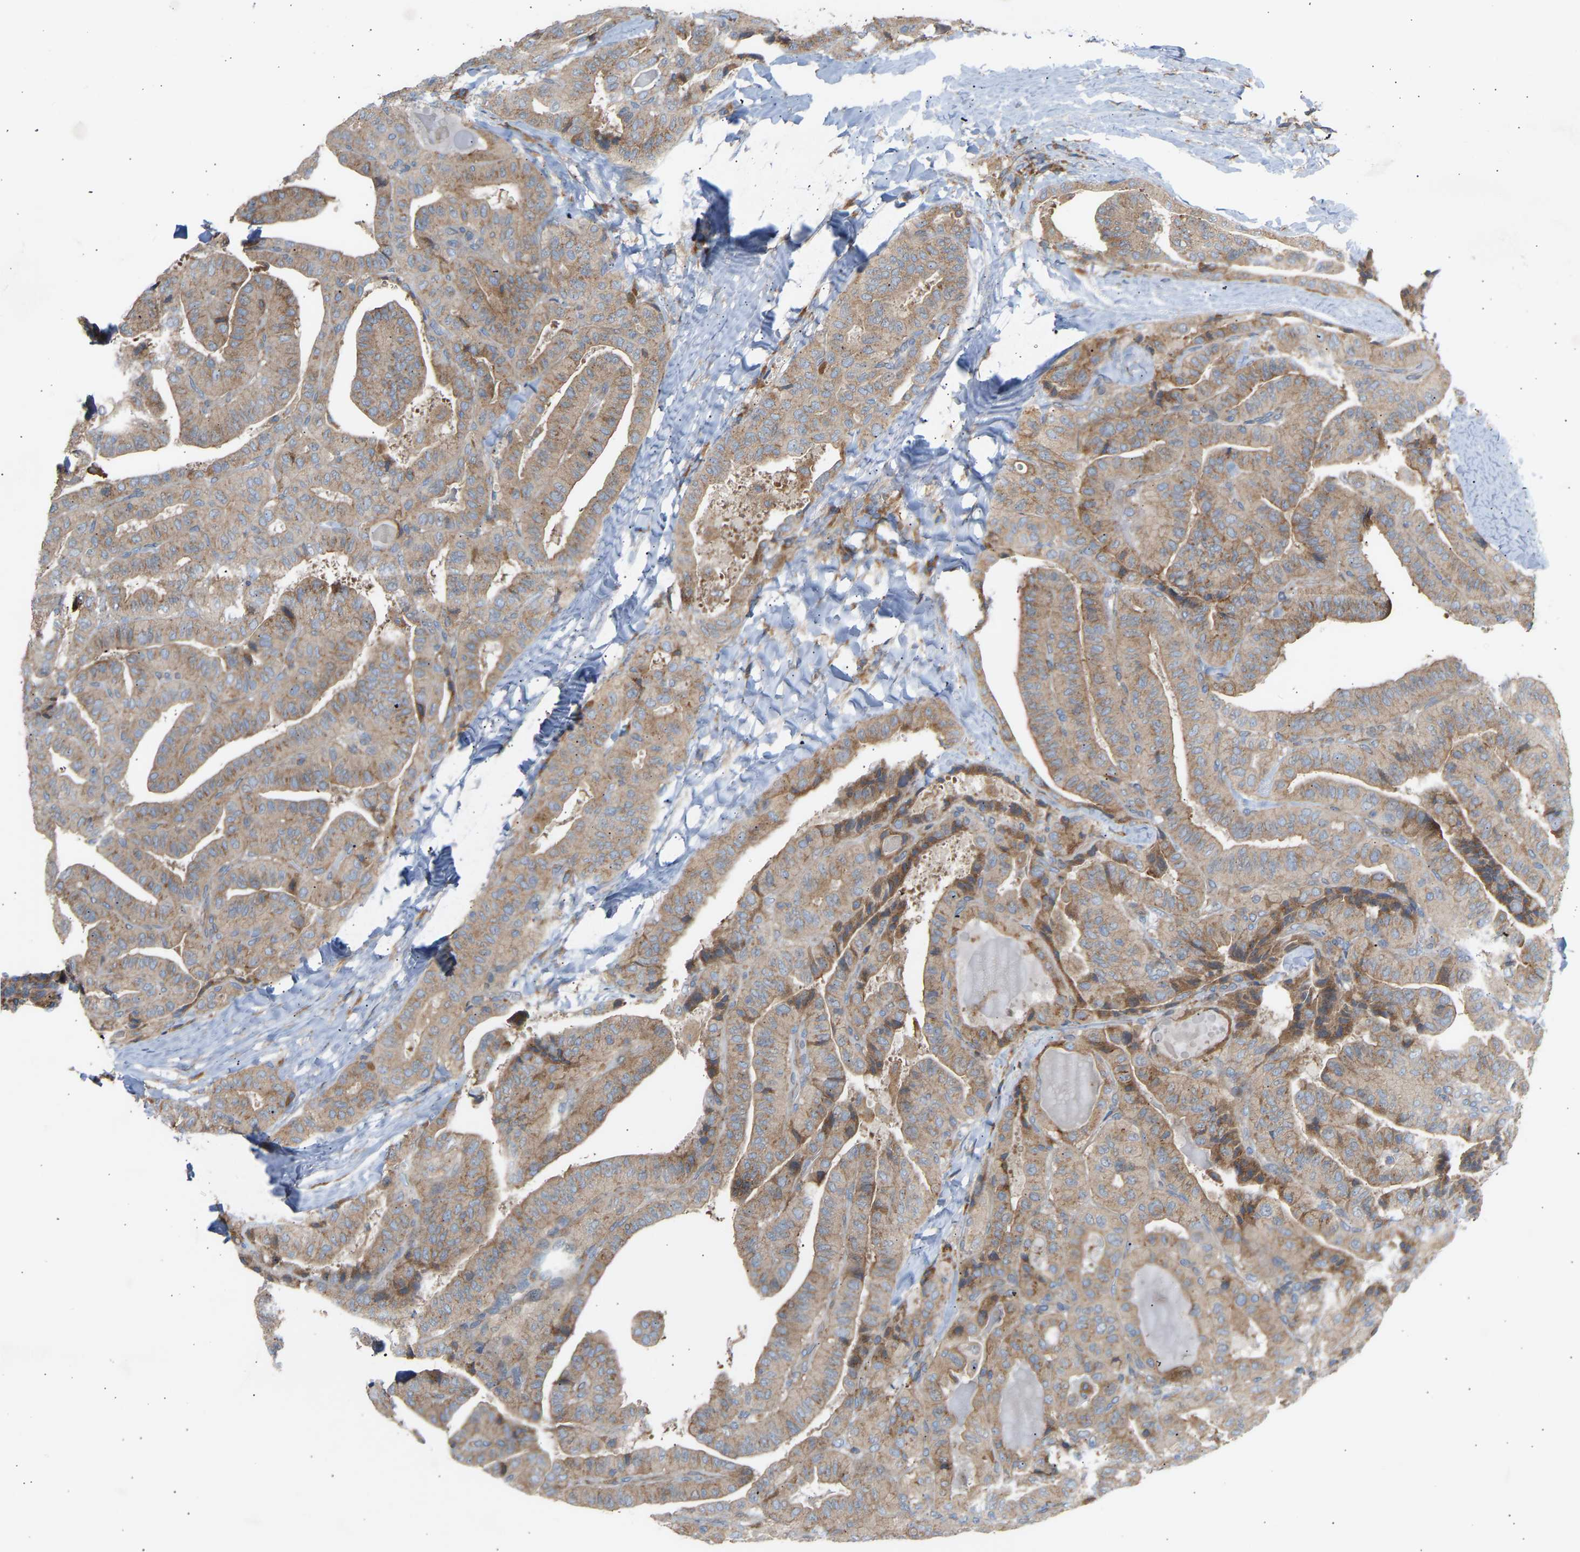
{"staining": {"intensity": "weak", "quantity": ">75%", "location": "cytoplasmic/membranous"}, "tissue": "thyroid cancer", "cell_type": "Tumor cells", "image_type": "cancer", "snomed": [{"axis": "morphology", "description": "Papillary adenocarcinoma, NOS"}, {"axis": "topography", "description": "Thyroid gland"}], "caption": "Tumor cells display low levels of weak cytoplasmic/membranous staining in approximately >75% of cells in thyroid cancer.", "gene": "GCN1", "patient": {"sex": "male", "age": 77}}